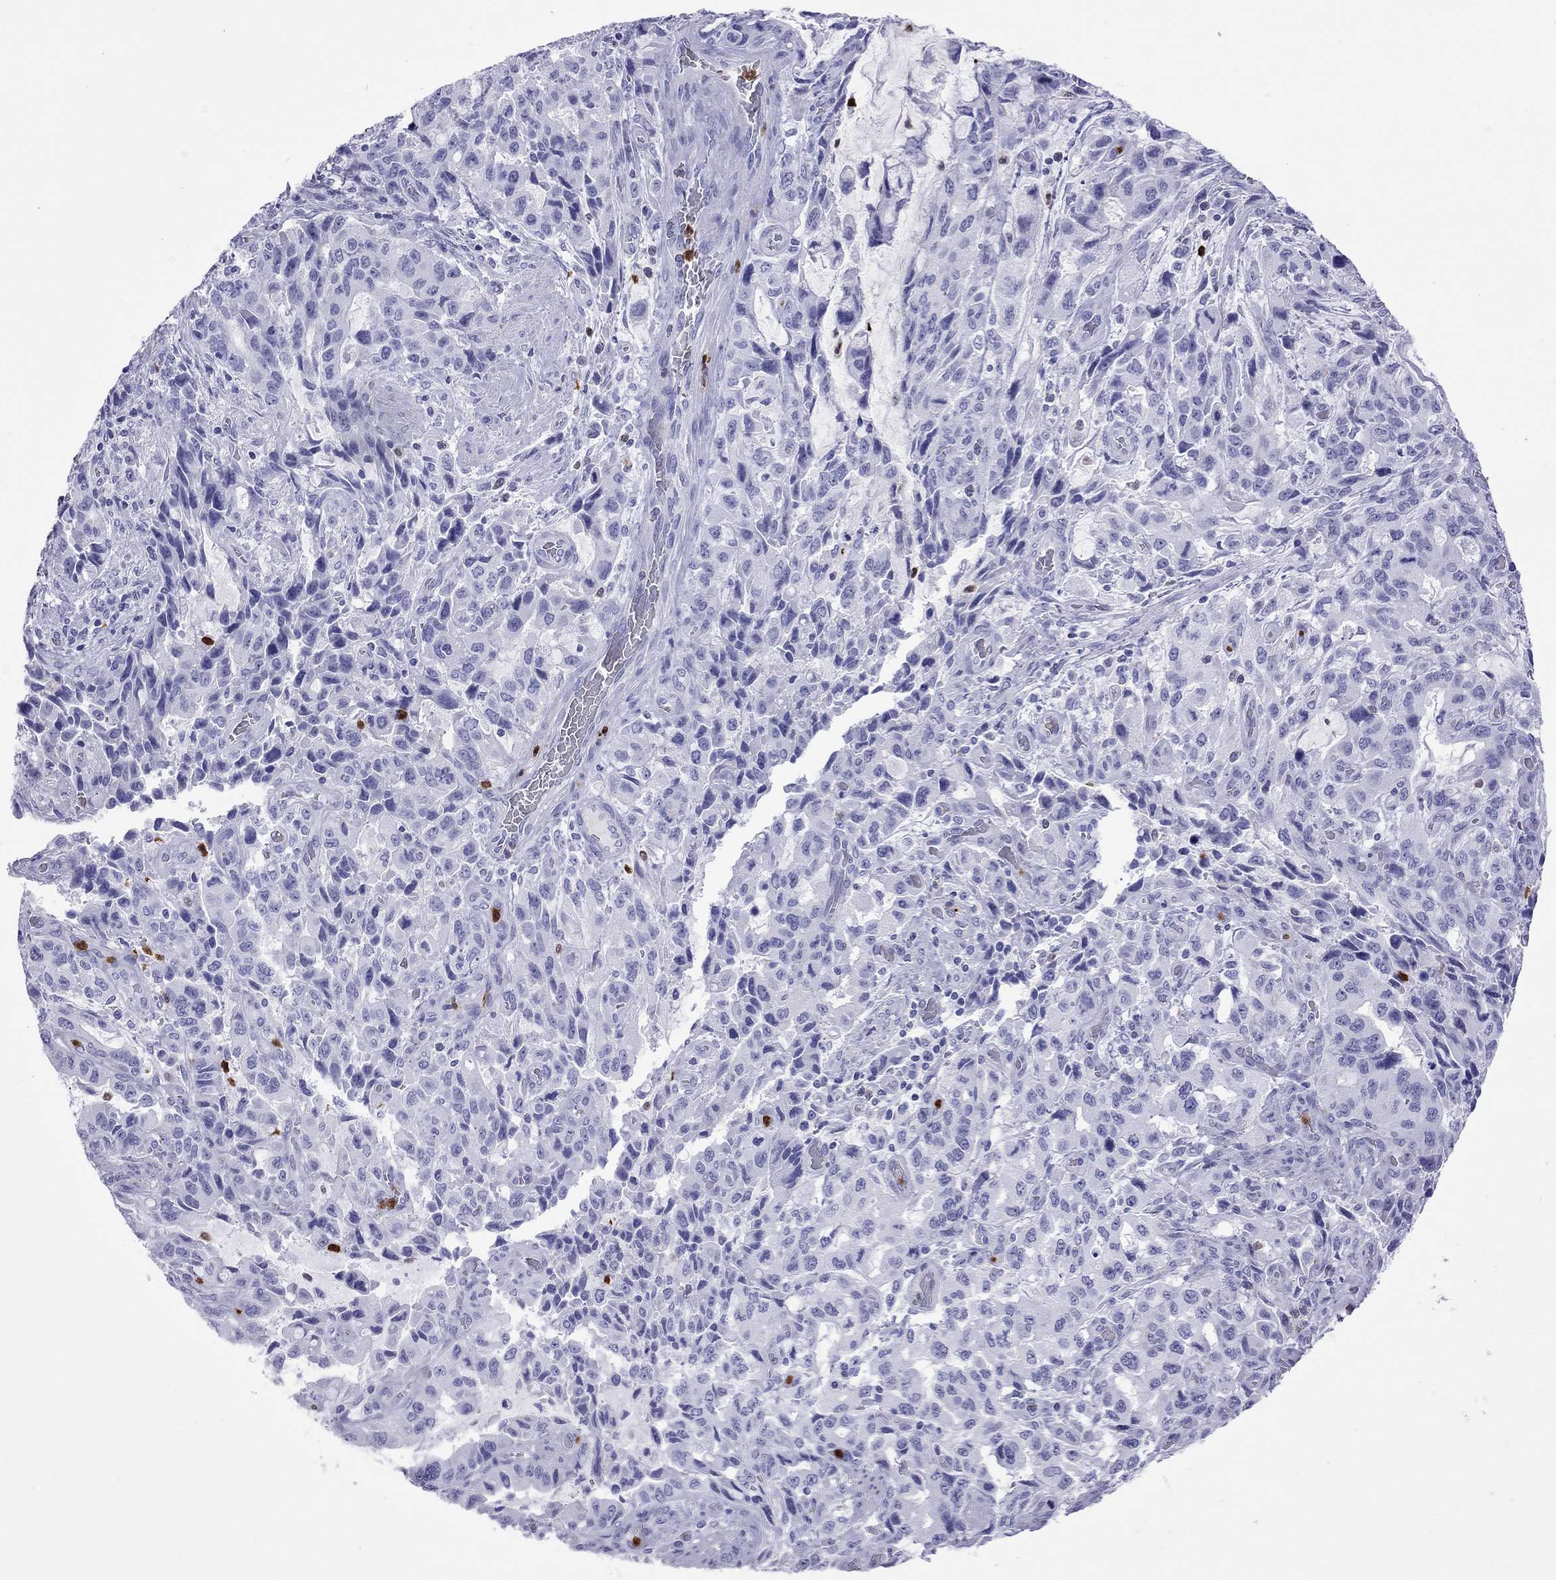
{"staining": {"intensity": "negative", "quantity": "none", "location": "none"}, "tissue": "stomach cancer", "cell_type": "Tumor cells", "image_type": "cancer", "snomed": [{"axis": "morphology", "description": "Adenocarcinoma, NOS"}, {"axis": "topography", "description": "Stomach, upper"}], "caption": "The IHC photomicrograph has no significant positivity in tumor cells of stomach cancer tissue. (Brightfield microscopy of DAB IHC at high magnification).", "gene": "SLAMF1", "patient": {"sex": "male", "age": 85}}